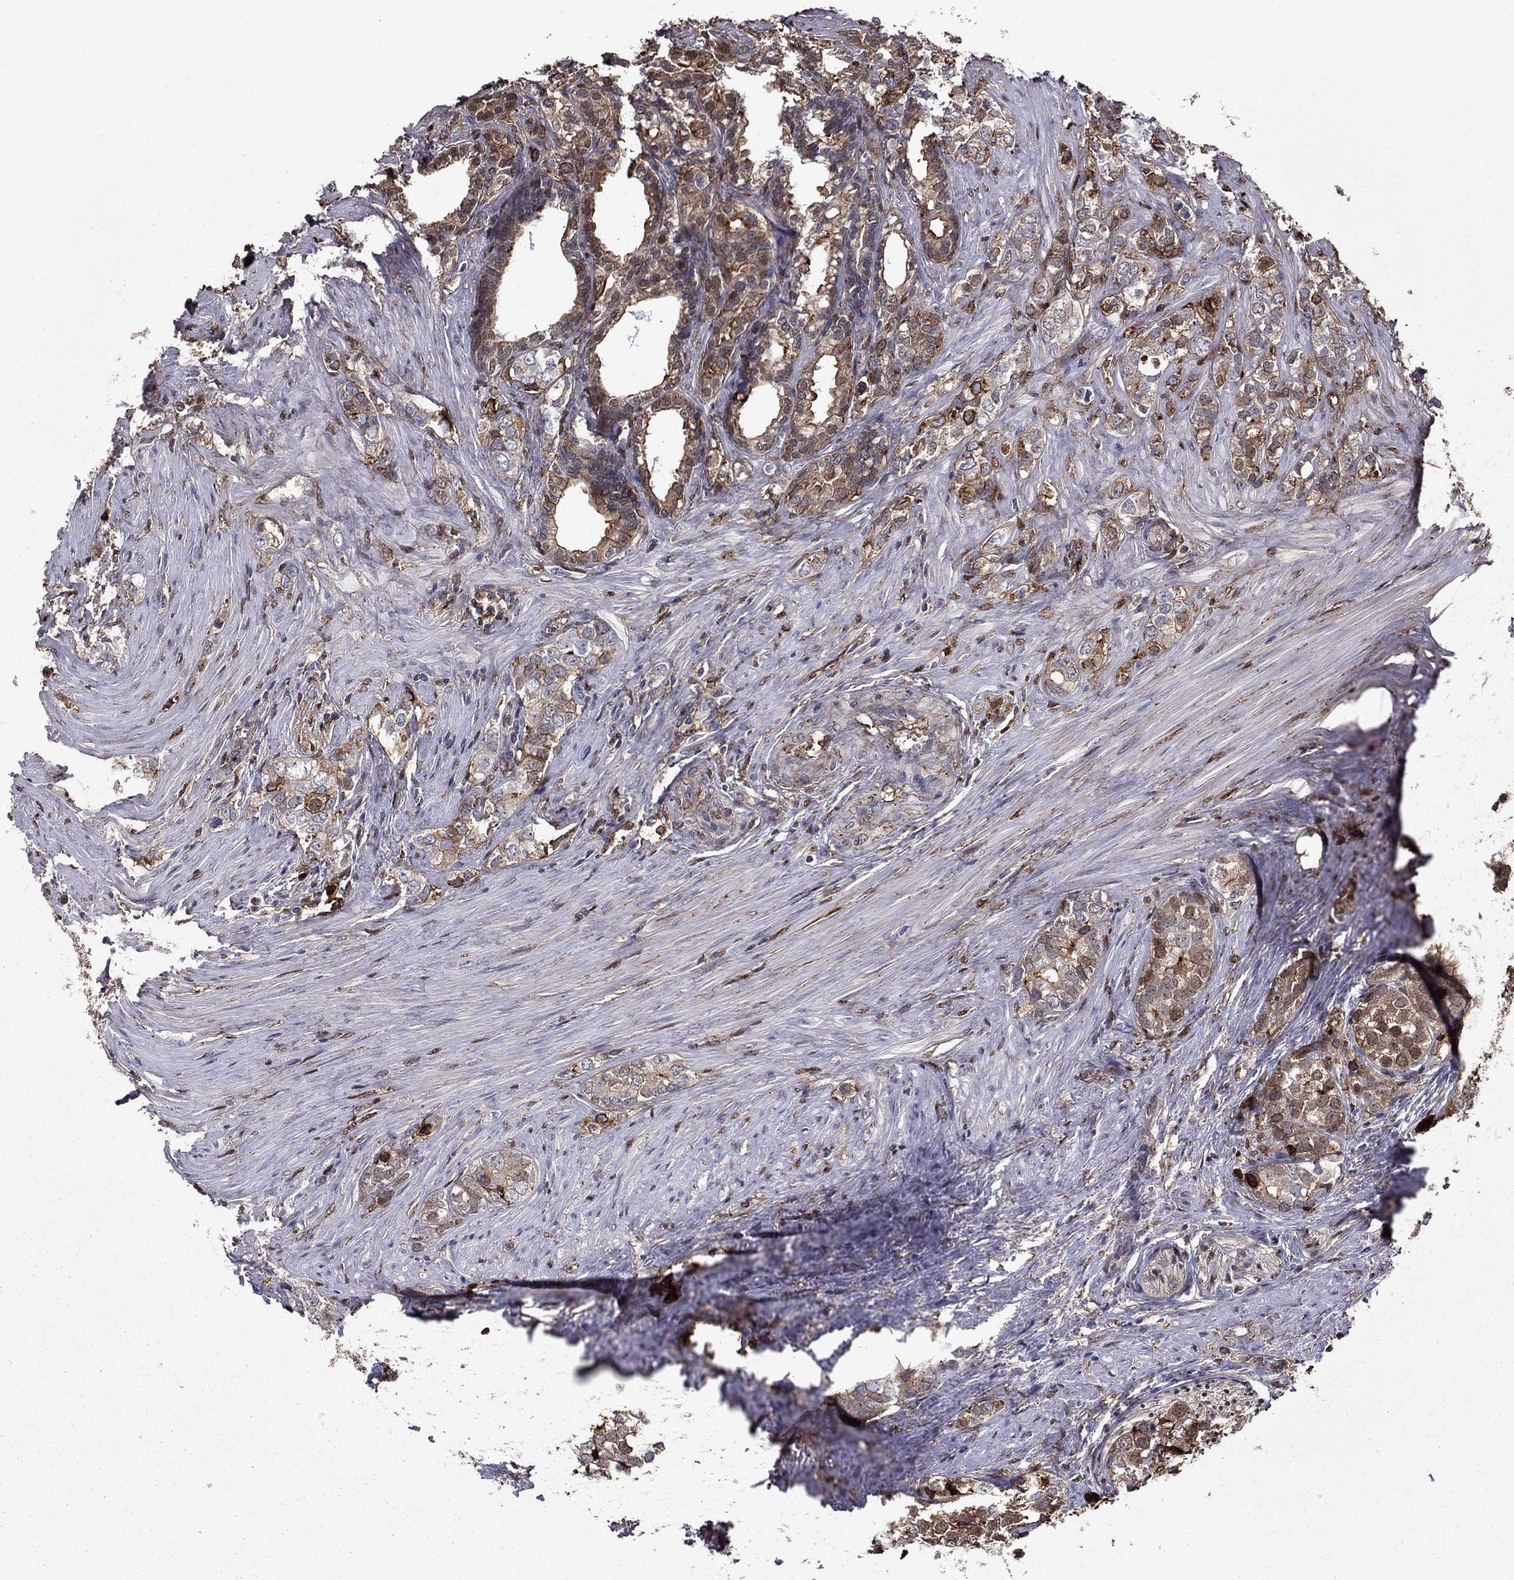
{"staining": {"intensity": "moderate", "quantity": ">75%", "location": "cytoplasmic/membranous"}, "tissue": "prostate cancer", "cell_type": "Tumor cells", "image_type": "cancer", "snomed": [{"axis": "morphology", "description": "Adenocarcinoma, NOS"}, {"axis": "topography", "description": "Prostate and seminal vesicle, NOS"}], "caption": "Adenocarcinoma (prostate) stained for a protein (brown) reveals moderate cytoplasmic/membranous positive expression in approximately >75% of tumor cells.", "gene": "PLAU", "patient": {"sex": "male", "age": 63}}